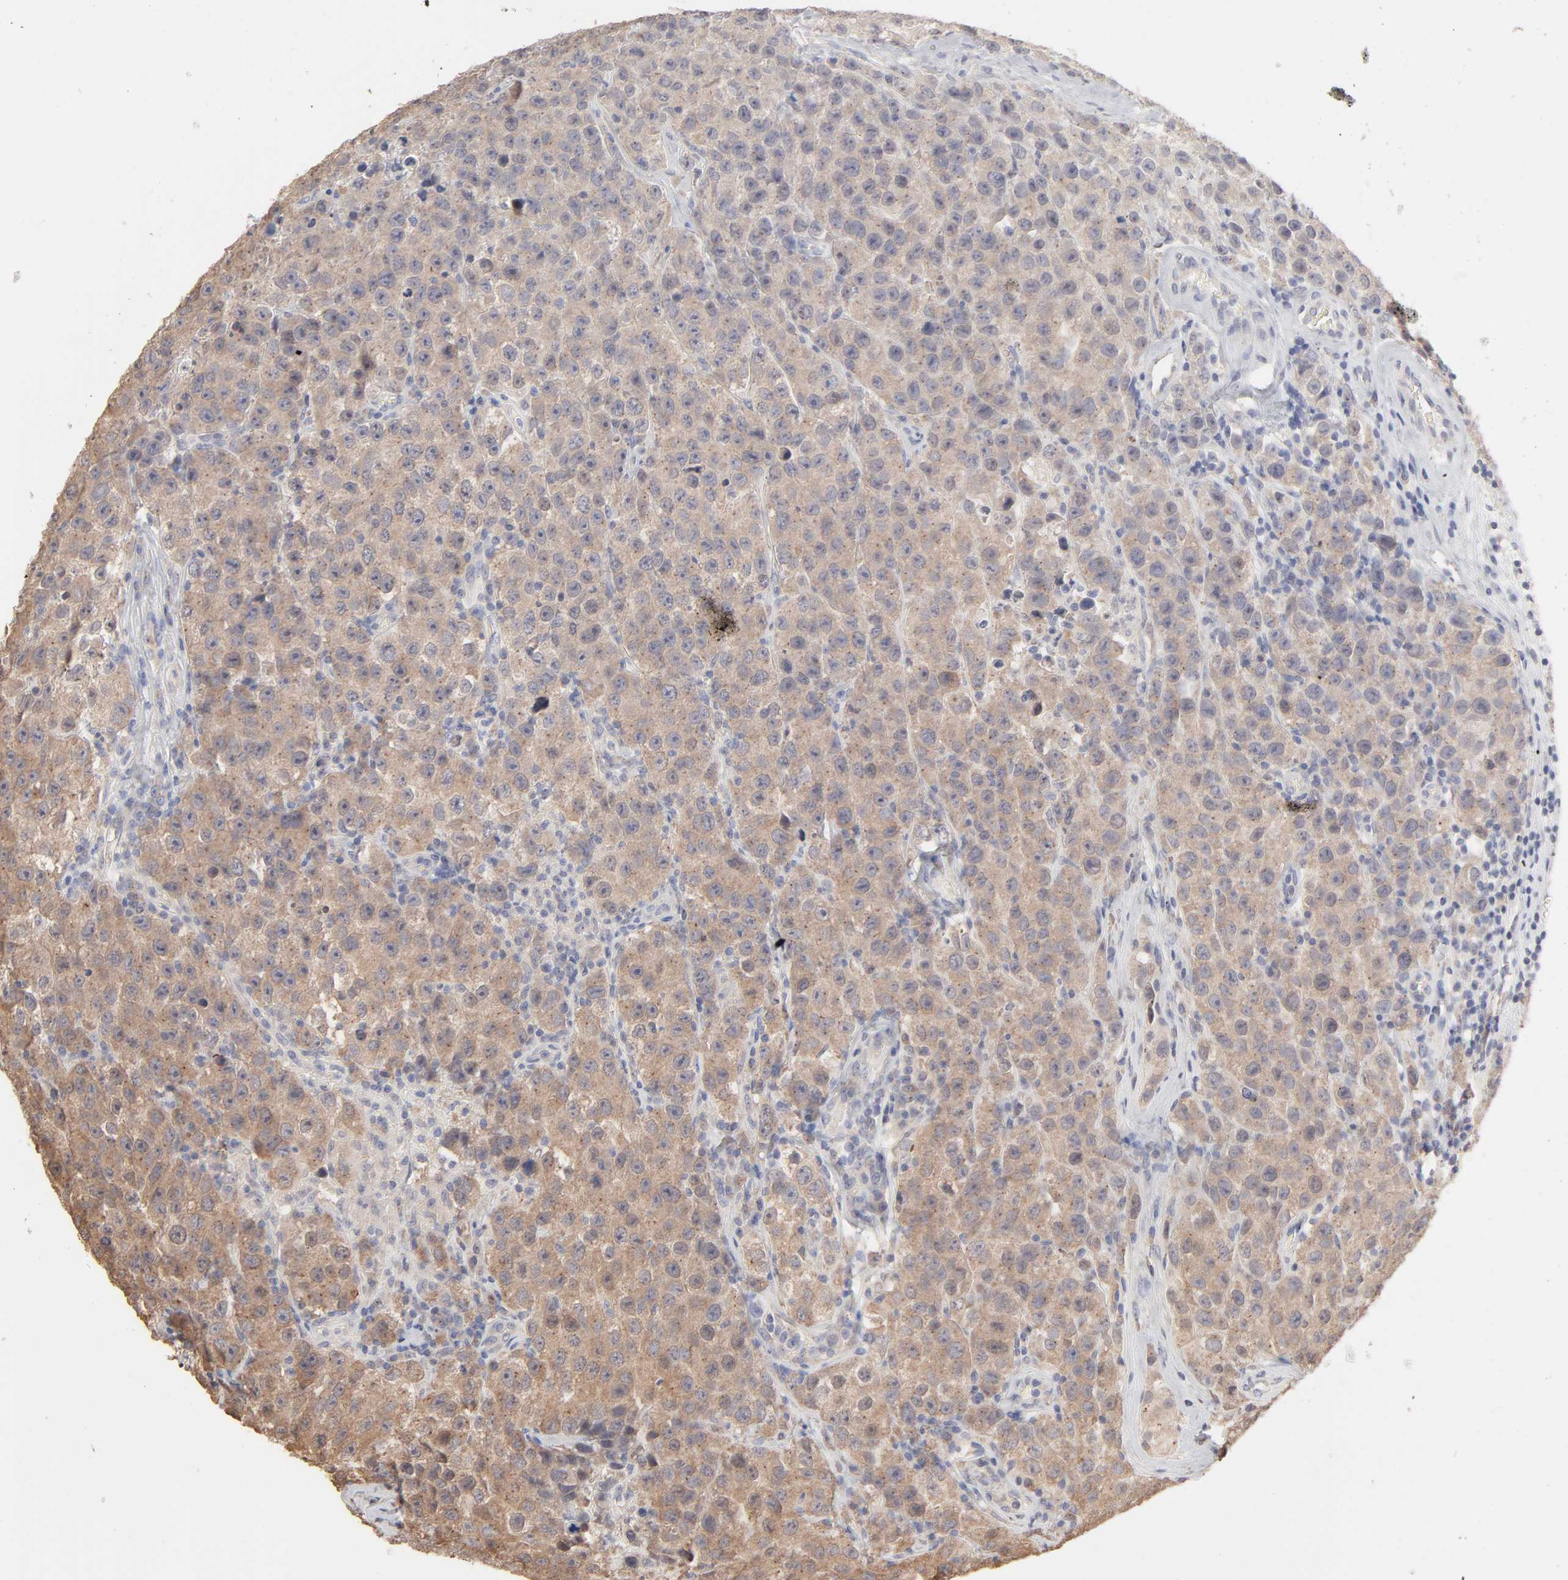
{"staining": {"intensity": "moderate", "quantity": ">75%", "location": "cytoplasmic/membranous"}, "tissue": "testis cancer", "cell_type": "Tumor cells", "image_type": "cancer", "snomed": [{"axis": "morphology", "description": "Seminoma, NOS"}, {"axis": "topography", "description": "Testis"}], "caption": "Immunohistochemistry (IHC) staining of testis cancer, which shows medium levels of moderate cytoplasmic/membranous staining in about >75% of tumor cells indicating moderate cytoplasmic/membranous protein expression. The staining was performed using DAB (3,3'-diaminobenzidine) (brown) for protein detection and nuclei were counterstained in hematoxylin (blue).", "gene": "DNAL4", "patient": {"sex": "male", "age": 52}}